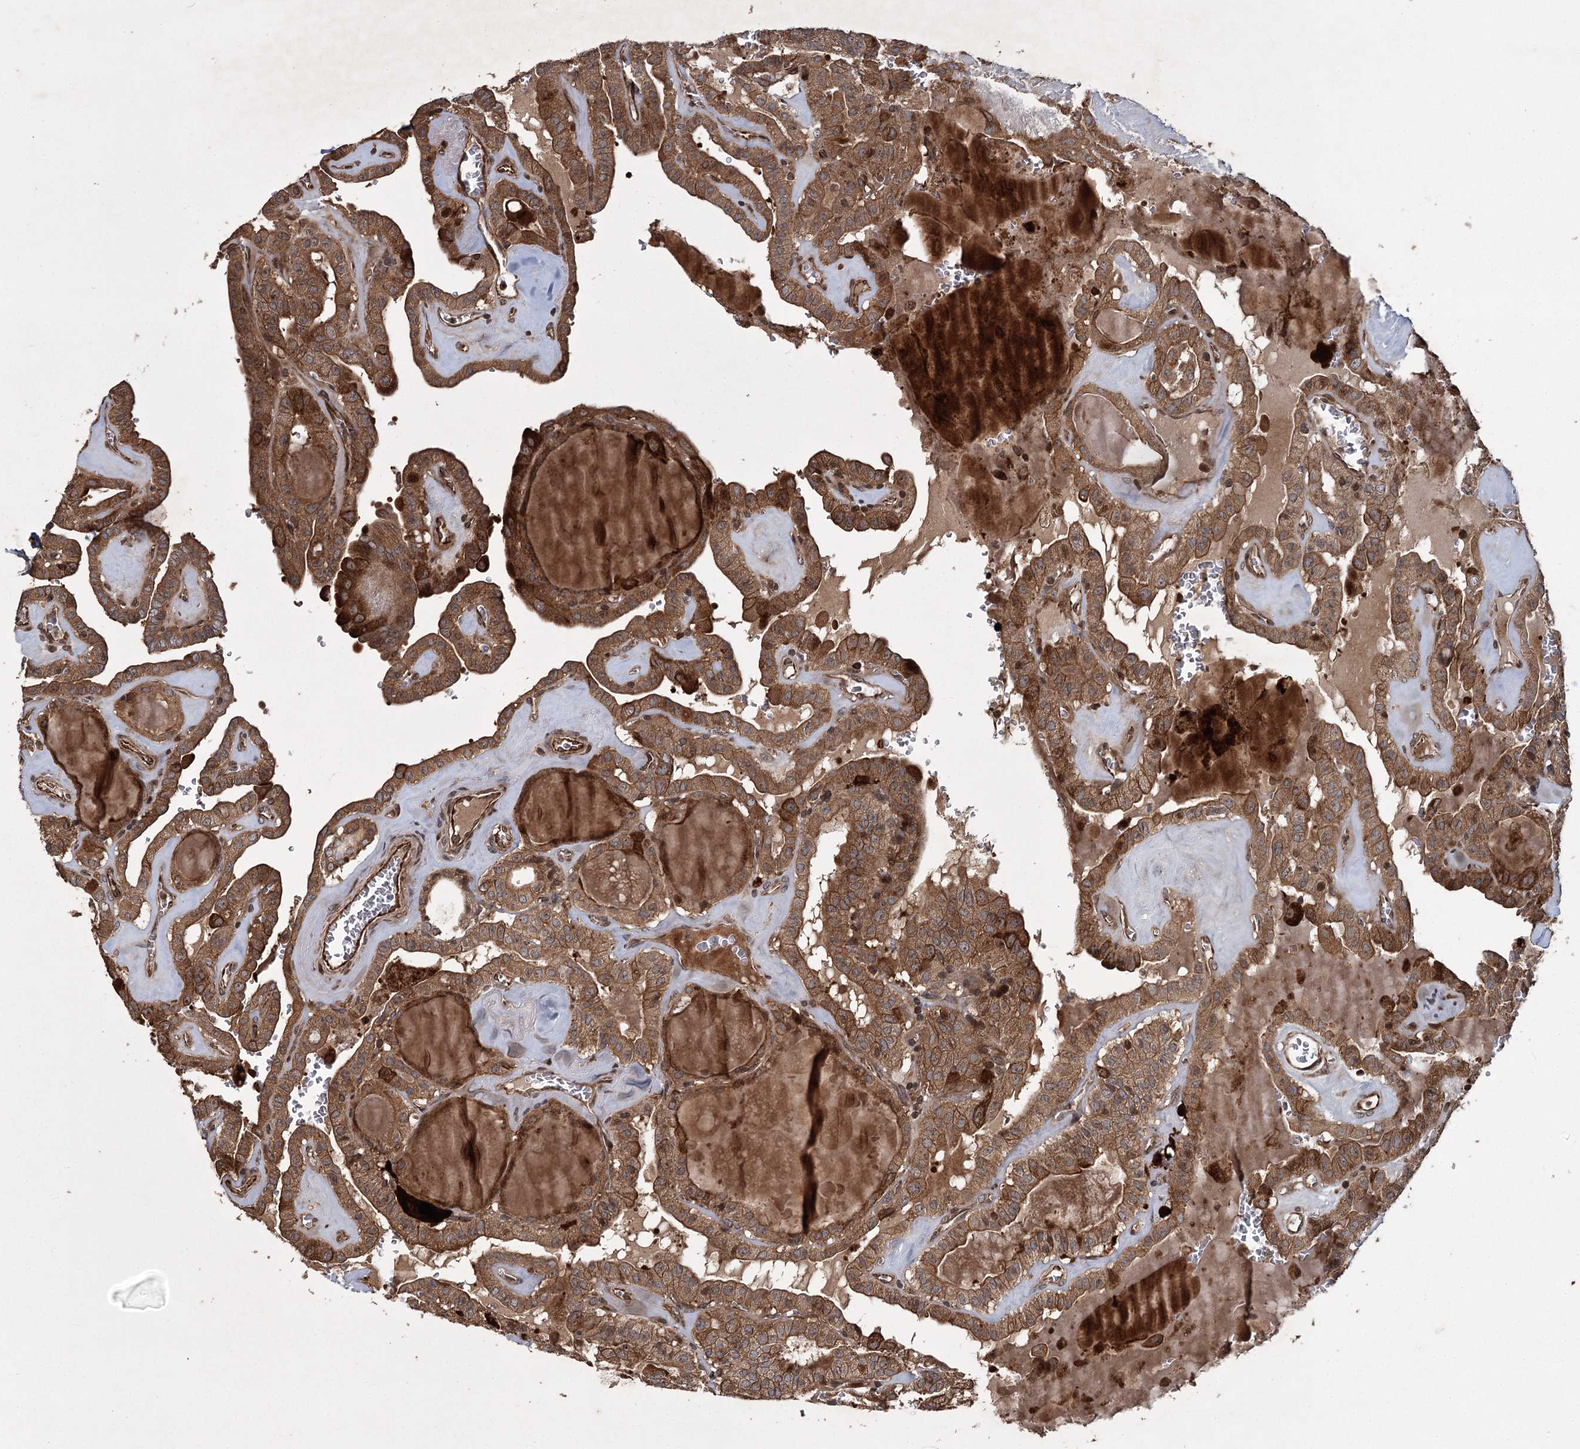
{"staining": {"intensity": "moderate", "quantity": ">75%", "location": "cytoplasmic/membranous"}, "tissue": "thyroid cancer", "cell_type": "Tumor cells", "image_type": "cancer", "snomed": [{"axis": "morphology", "description": "Papillary adenocarcinoma, NOS"}, {"axis": "topography", "description": "Thyroid gland"}], "caption": "The immunohistochemical stain shows moderate cytoplasmic/membranous staining in tumor cells of papillary adenocarcinoma (thyroid) tissue.", "gene": "RPAP3", "patient": {"sex": "male", "age": 52}}